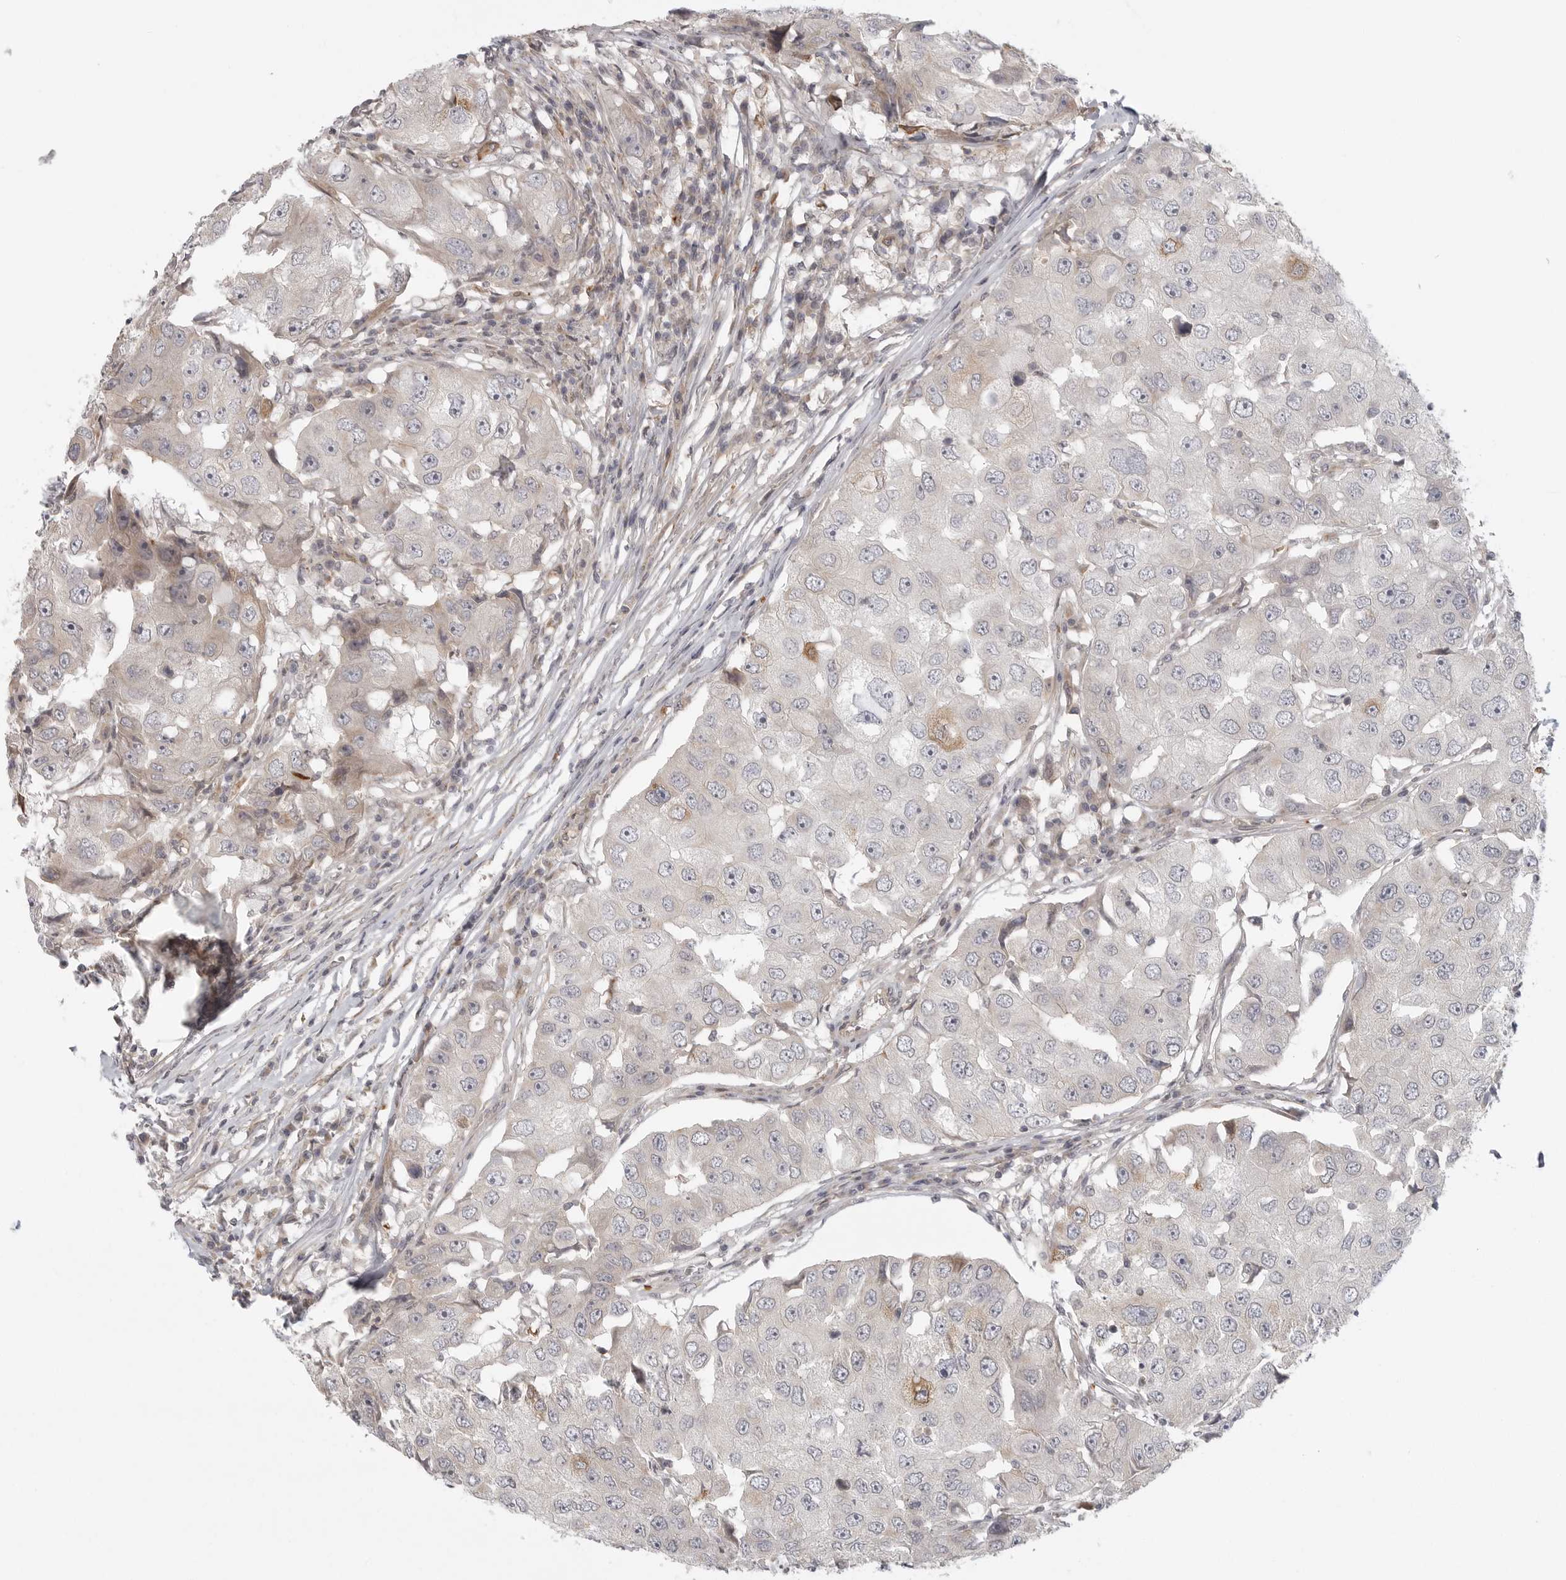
{"staining": {"intensity": "weak", "quantity": "<25%", "location": "cytoplasmic/membranous"}, "tissue": "breast cancer", "cell_type": "Tumor cells", "image_type": "cancer", "snomed": [{"axis": "morphology", "description": "Duct carcinoma"}, {"axis": "topography", "description": "Breast"}], "caption": "There is no significant staining in tumor cells of breast cancer. (Brightfield microscopy of DAB IHC at high magnification).", "gene": "CCPG1", "patient": {"sex": "female", "age": 27}}